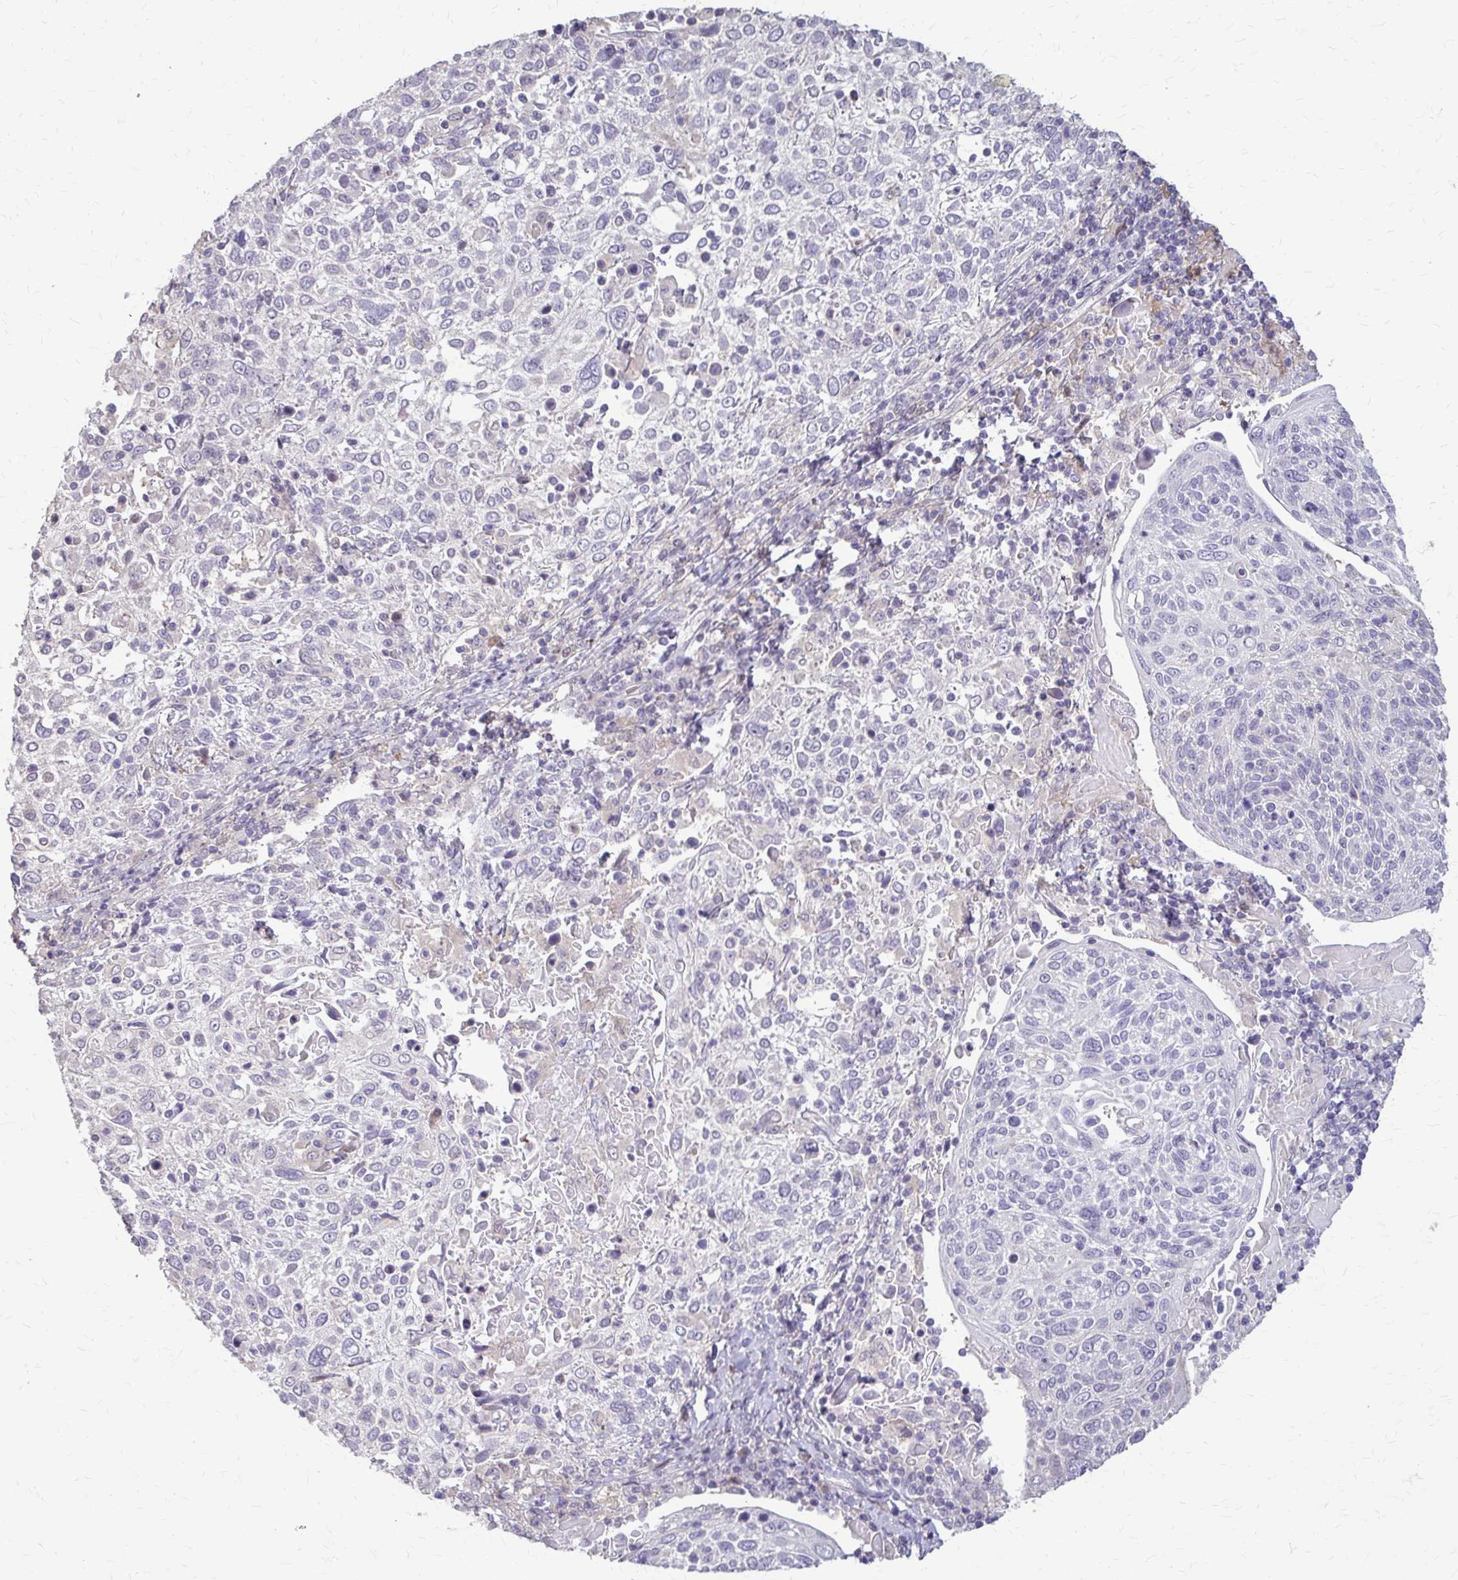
{"staining": {"intensity": "negative", "quantity": "none", "location": "none"}, "tissue": "cervical cancer", "cell_type": "Tumor cells", "image_type": "cancer", "snomed": [{"axis": "morphology", "description": "Squamous cell carcinoma, NOS"}, {"axis": "topography", "description": "Cervix"}], "caption": "Immunohistochemistry (IHC) micrograph of human squamous cell carcinoma (cervical) stained for a protein (brown), which demonstrates no staining in tumor cells. (DAB (3,3'-diaminobenzidine) IHC with hematoxylin counter stain).", "gene": "ZNF34", "patient": {"sex": "female", "age": 61}}